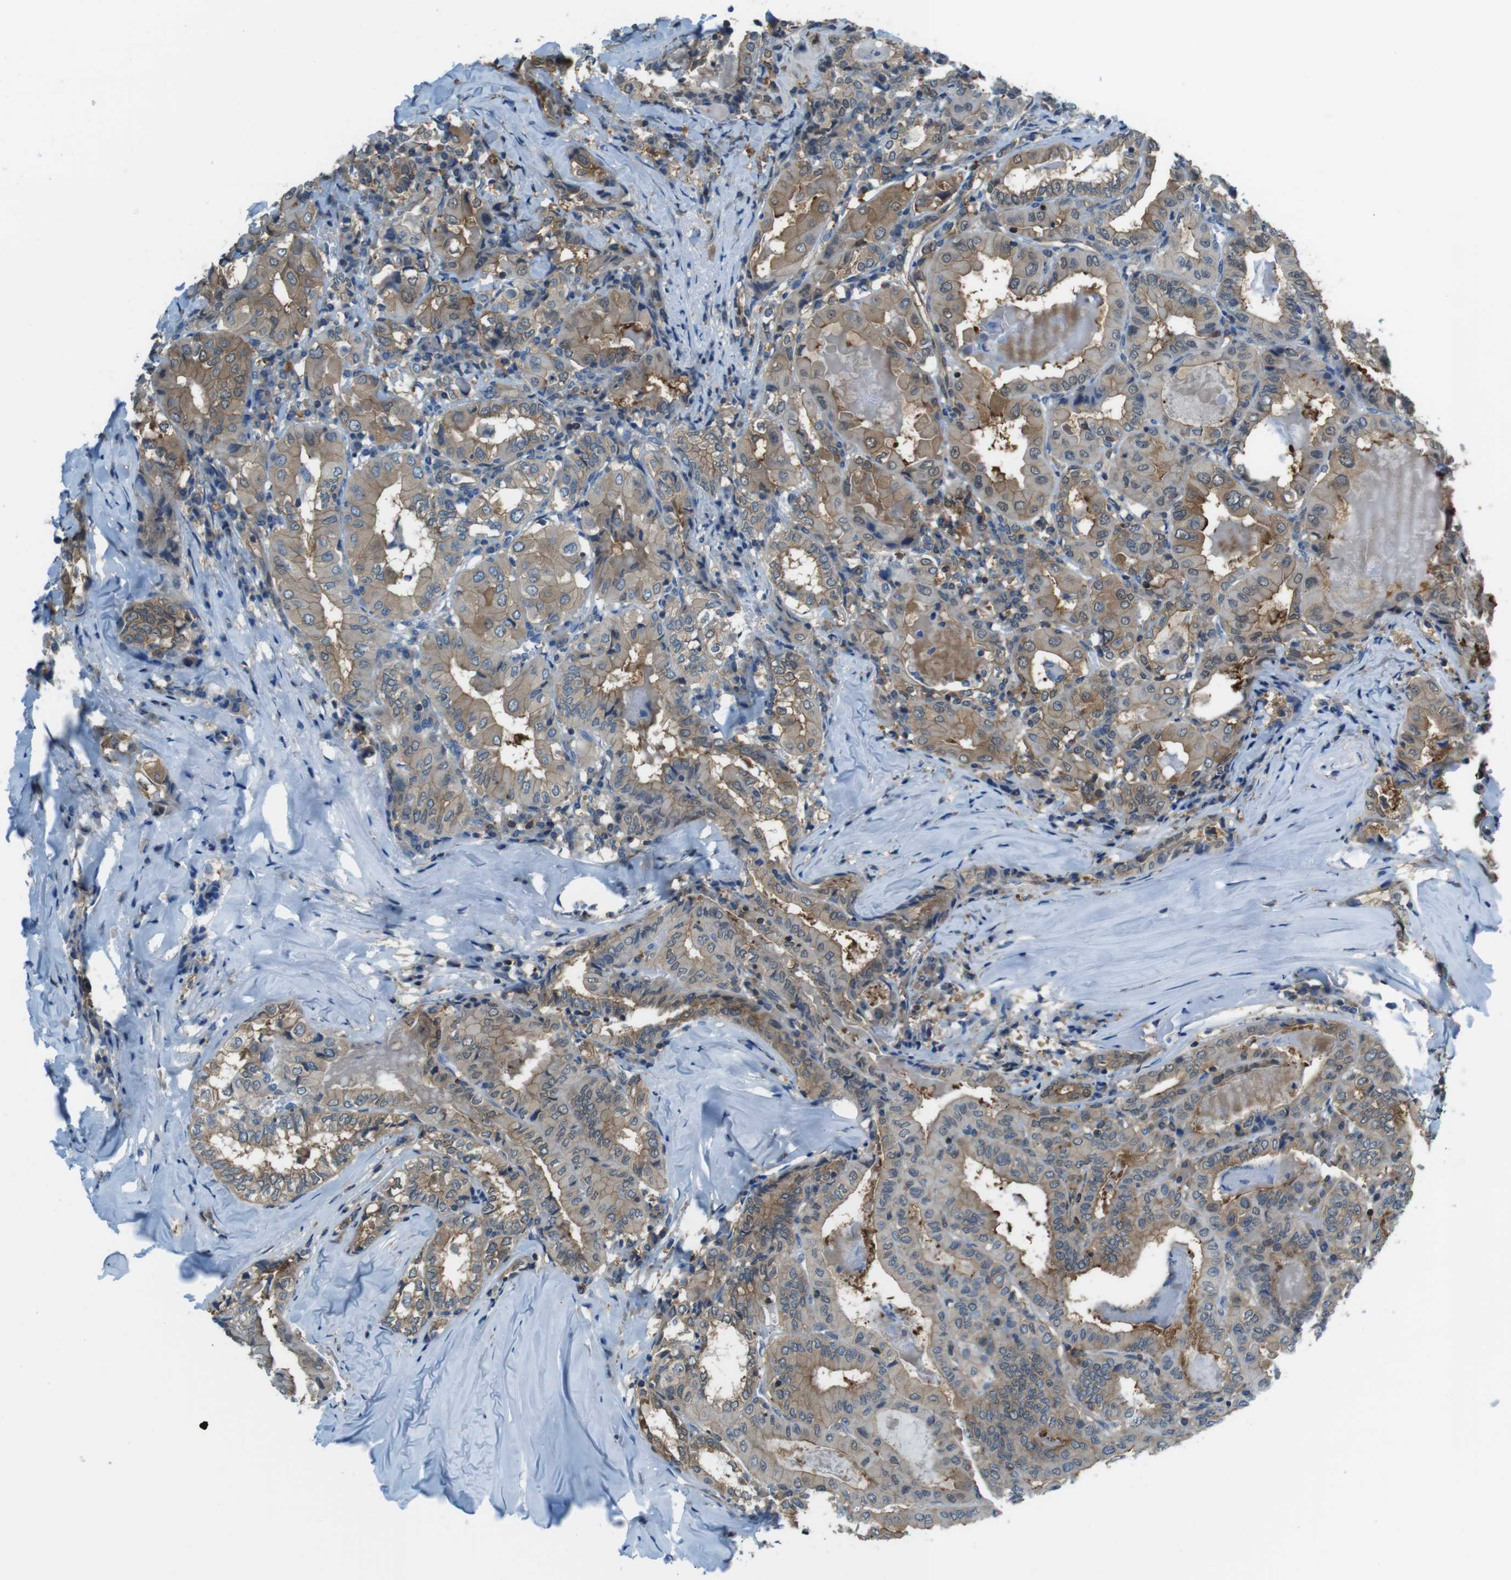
{"staining": {"intensity": "moderate", "quantity": ">75%", "location": "cytoplasmic/membranous"}, "tissue": "thyroid cancer", "cell_type": "Tumor cells", "image_type": "cancer", "snomed": [{"axis": "morphology", "description": "Papillary adenocarcinoma, NOS"}, {"axis": "topography", "description": "Thyroid gland"}], "caption": "Approximately >75% of tumor cells in thyroid cancer reveal moderate cytoplasmic/membranous protein expression as visualized by brown immunohistochemical staining.", "gene": "TES", "patient": {"sex": "female", "age": 42}}